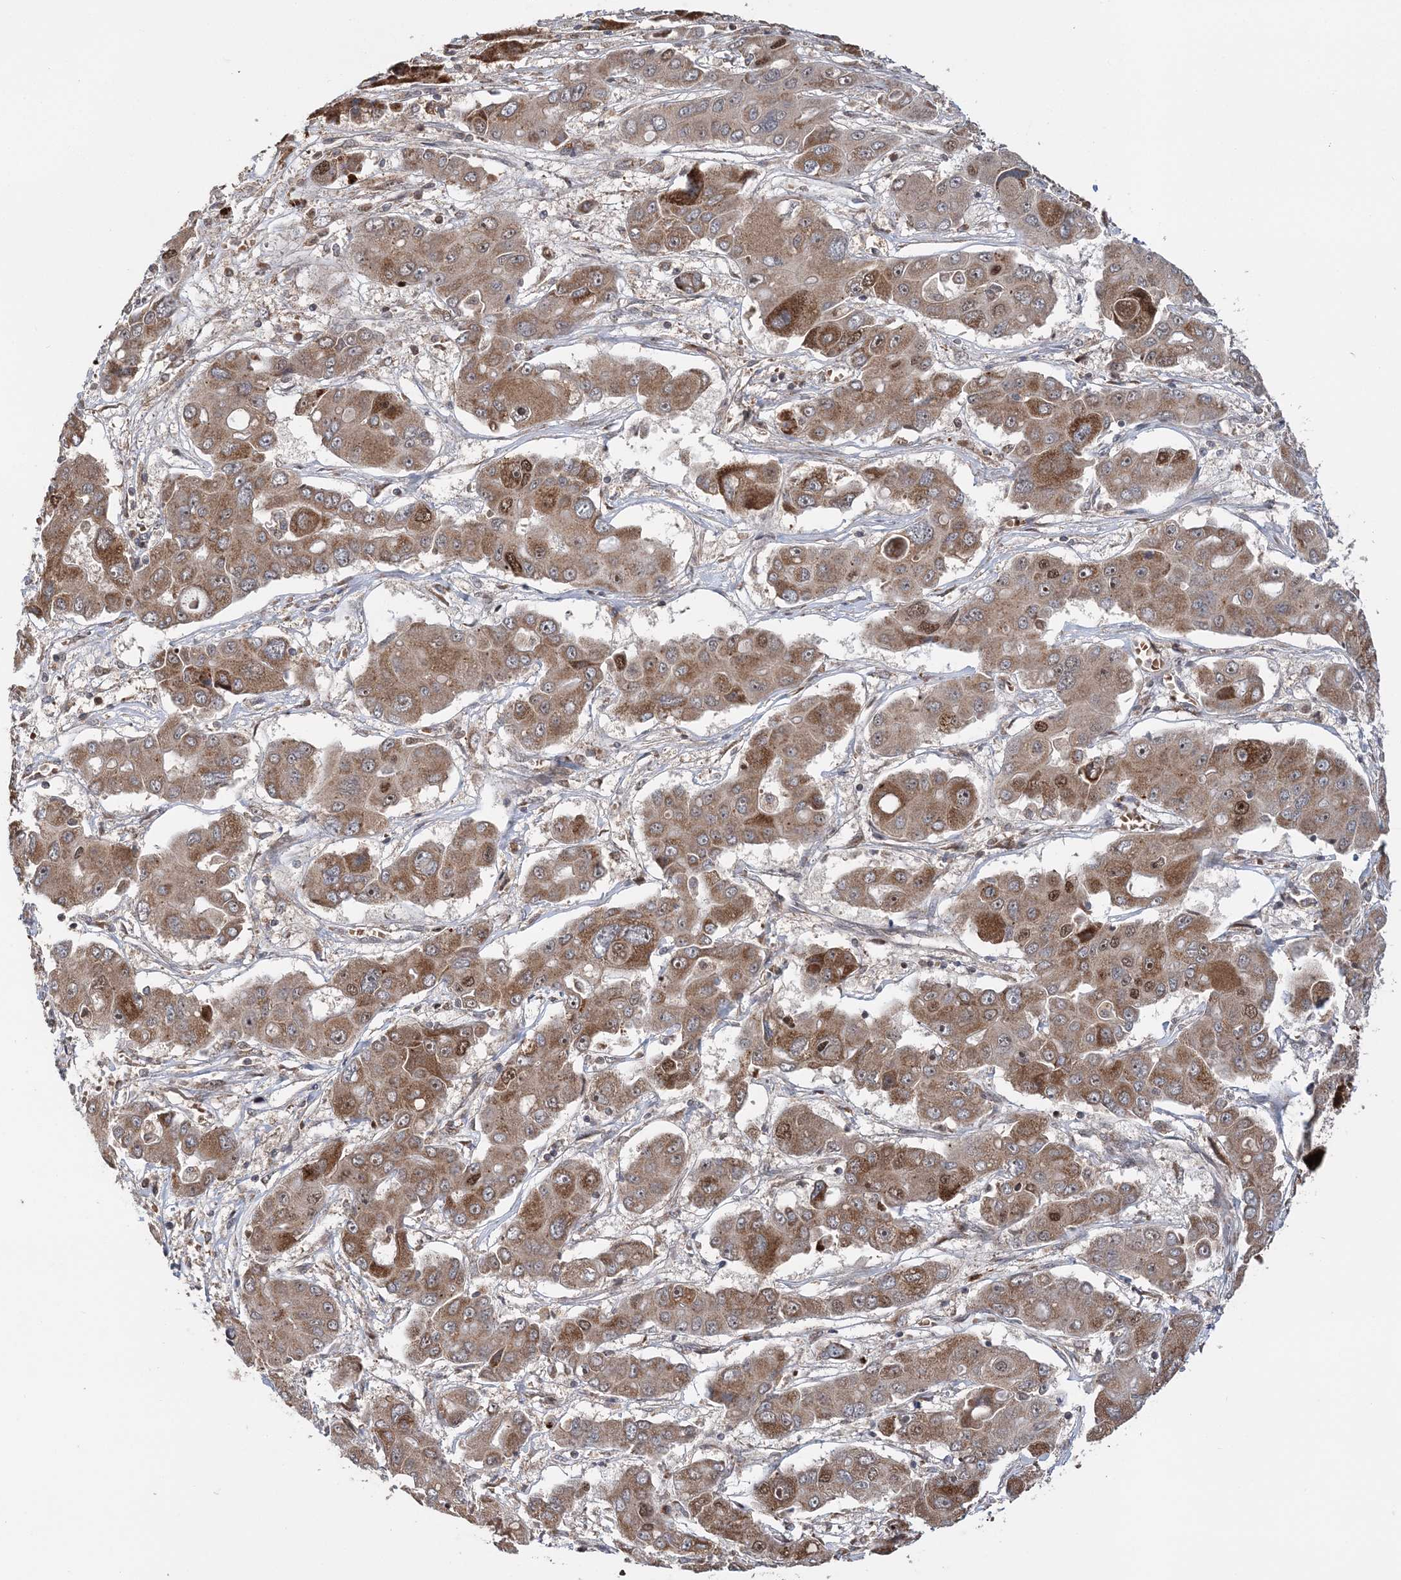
{"staining": {"intensity": "moderate", "quantity": ">75%", "location": "cytoplasmic/membranous,nuclear"}, "tissue": "liver cancer", "cell_type": "Tumor cells", "image_type": "cancer", "snomed": [{"axis": "morphology", "description": "Cholangiocarcinoma"}, {"axis": "topography", "description": "Liver"}], "caption": "Immunohistochemistry of human cholangiocarcinoma (liver) demonstrates medium levels of moderate cytoplasmic/membranous and nuclear expression in about >75% of tumor cells.", "gene": "KIF4A", "patient": {"sex": "male", "age": 67}}